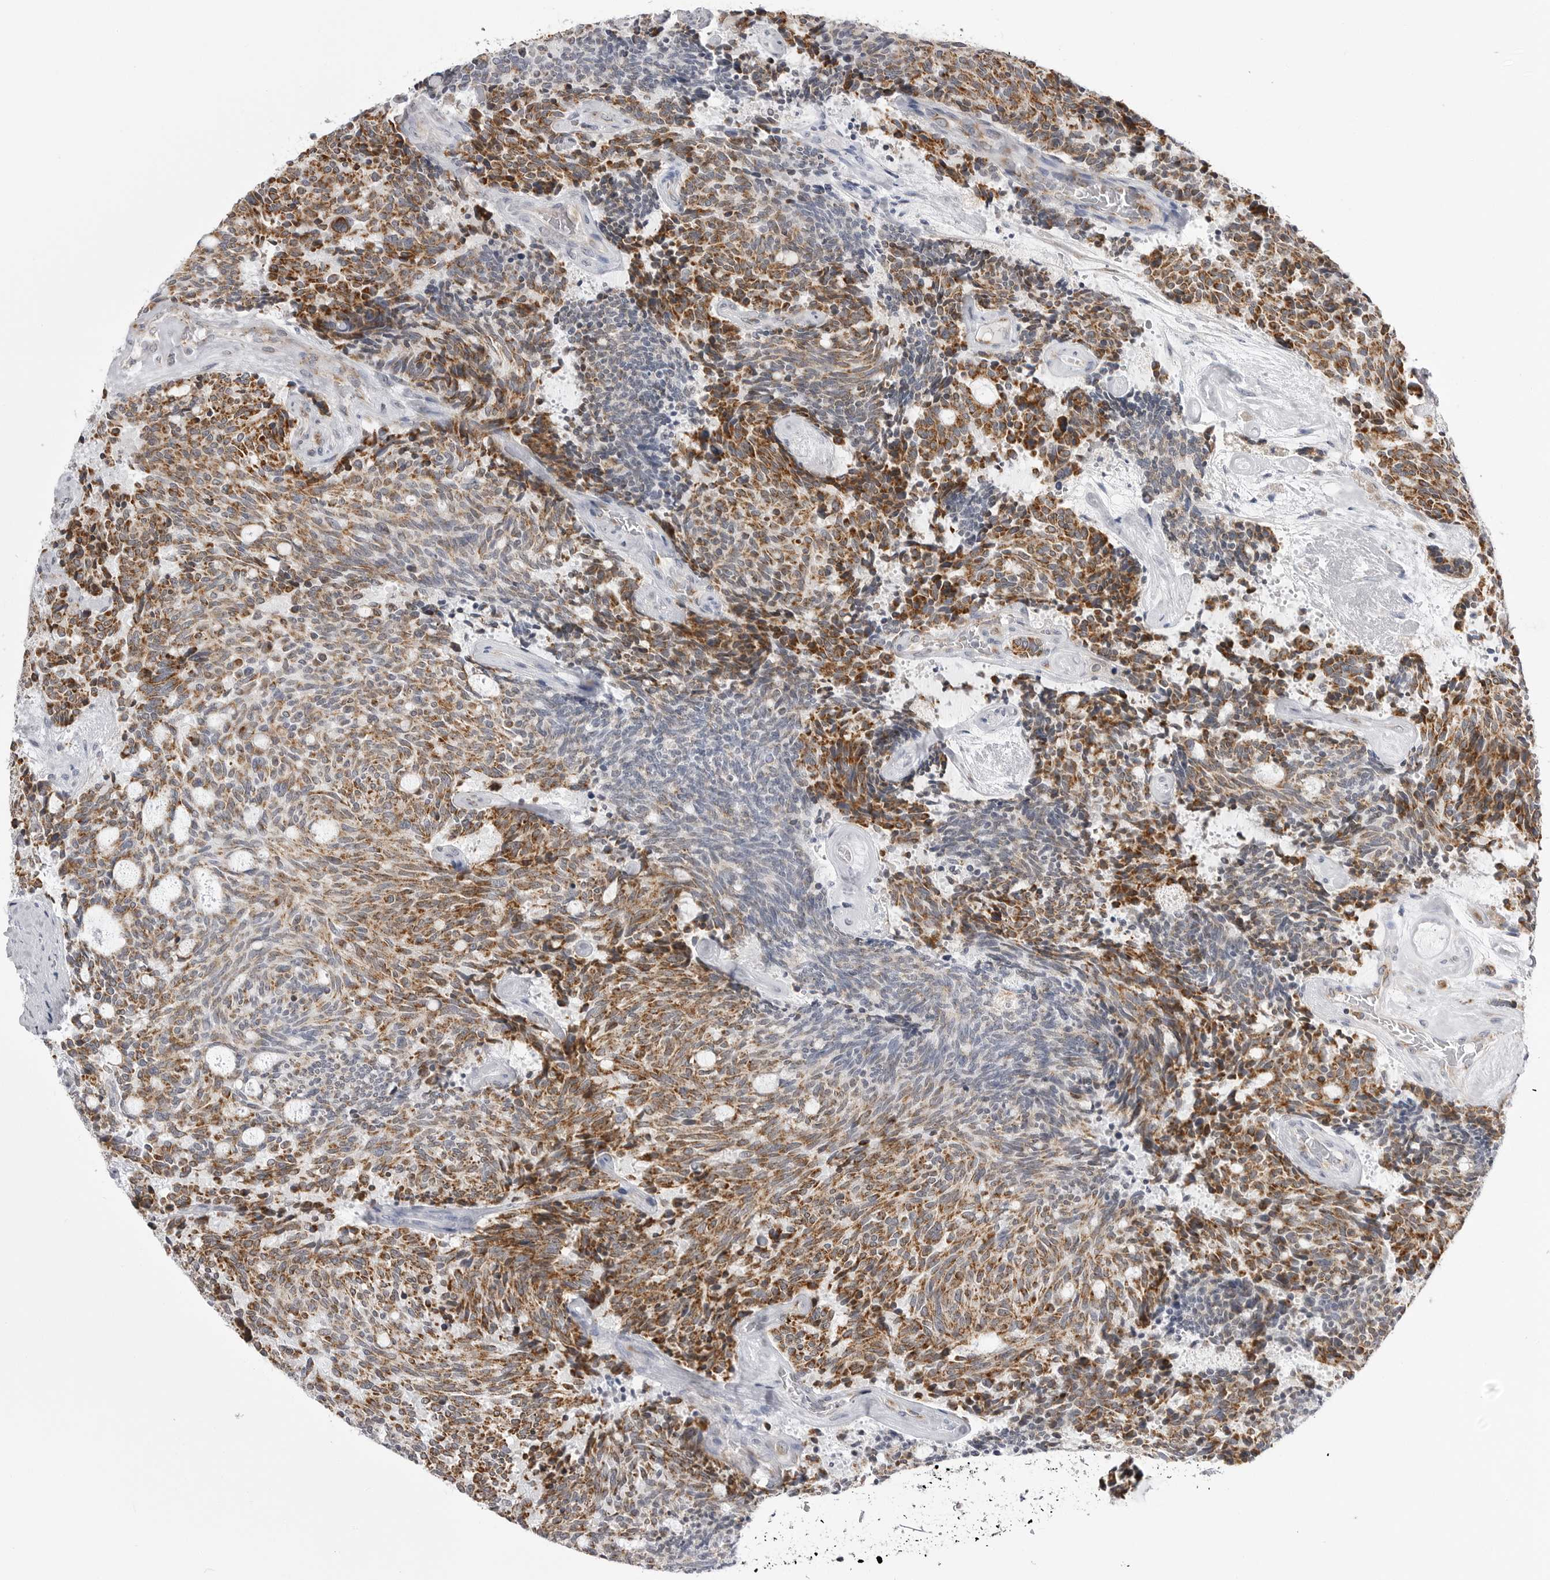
{"staining": {"intensity": "strong", "quantity": "25%-75%", "location": "cytoplasmic/membranous"}, "tissue": "carcinoid", "cell_type": "Tumor cells", "image_type": "cancer", "snomed": [{"axis": "morphology", "description": "Carcinoid, malignant, NOS"}, {"axis": "topography", "description": "Pancreas"}], "caption": "Human carcinoid stained with a brown dye reveals strong cytoplasmic/membranous positive positivity in about 25%-75% of tumor cells.", "gene": "FH", "patient": {"sex": "female", "age": 54}}